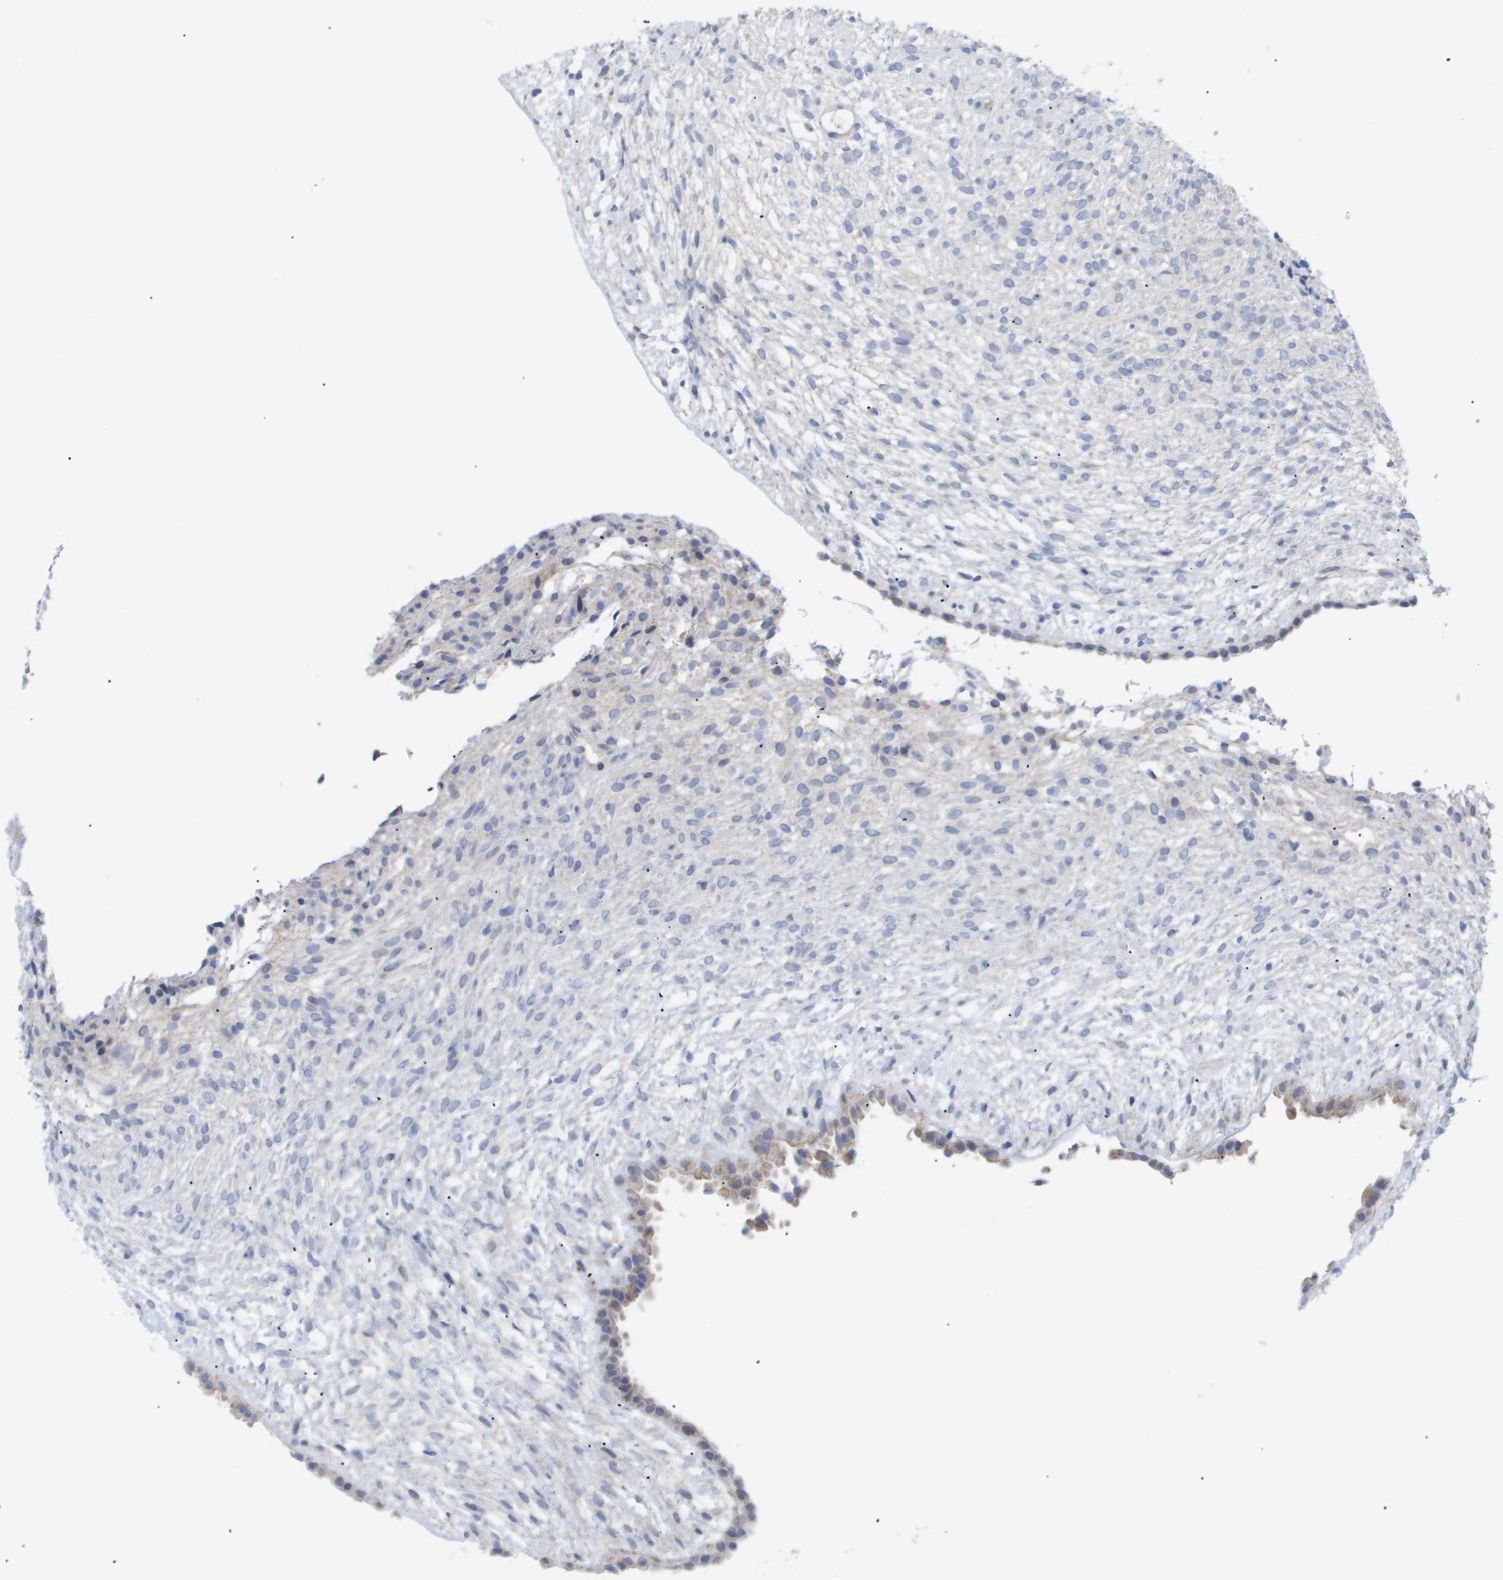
{"staining": {"intensity": "negative", "quantity": "none", "location": "none"}, "tissue": "ovary", "cell_type": "Ovarian stroma cells", "image_type": "normal", "snomed": [{"axis": "morphology", "description": "Normal tissue, NOS"}, {"axis": "morphology", "description": "Cyst, NOS"}, {"axis": "topography", "description": "Ovary"}], "caption": "This is an IHC image of benign ovary. There is no positivity in ovarian stroma cells.", "gene": "CAV3", "patient": {"sex": "female", "age": 18}}